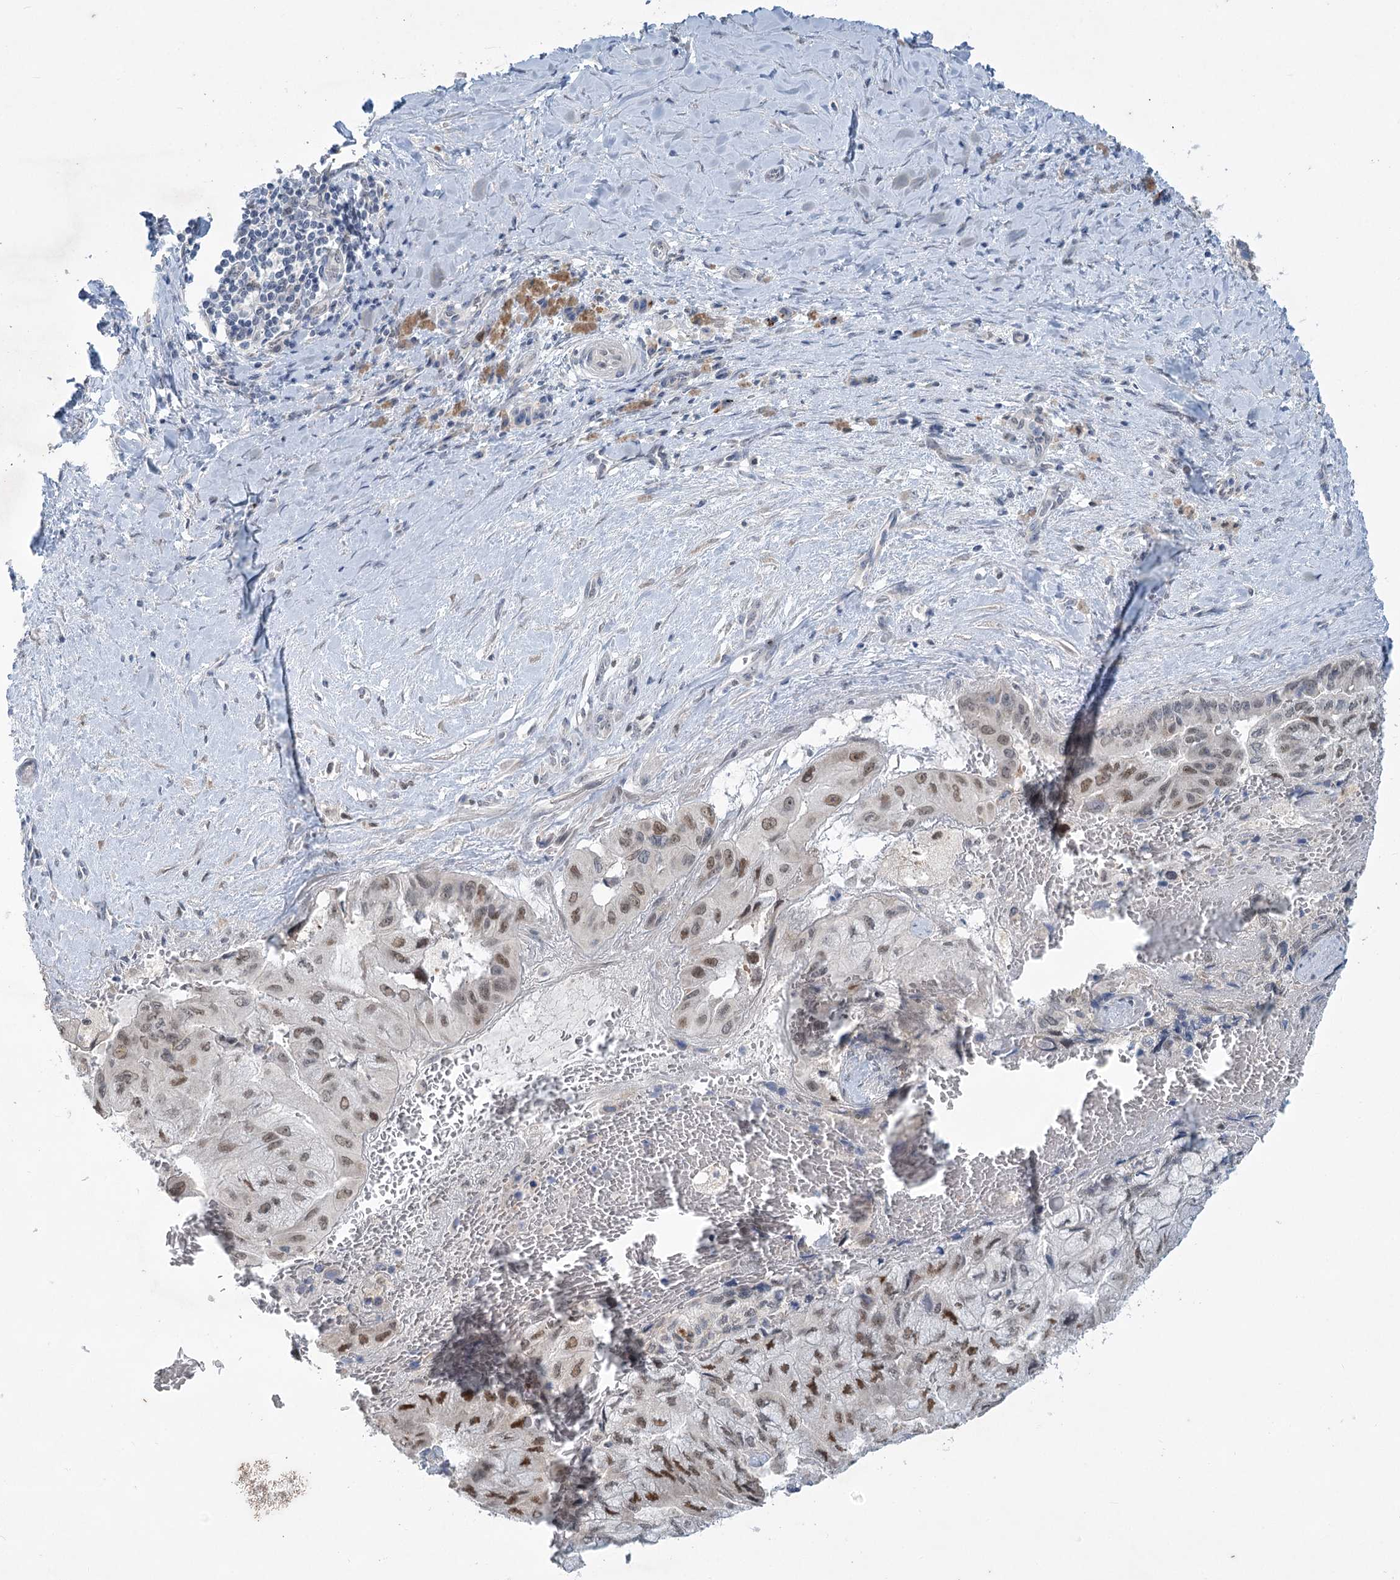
{"staining": {"intensity": "moderate", "quantity": "25%-75%", "location": "nuclear"}, "tissue": "pancreatic cancer", "cell_type": "Tumor cells", "image_type": "cancer", "snomed": [{"axis": "morphology", "description": "Adenocarcinoma, NOS"}, {"axis": "topography", "description": "Pancreas"}], "caption": "Pancreatic cancer was stained to show a protein in brown. There is medium levels of moderate nuclear staining in about 25%-75% of tumor cells.", "gene": "ABITRAM", "patient": {"sex": "male", "age": 51}}